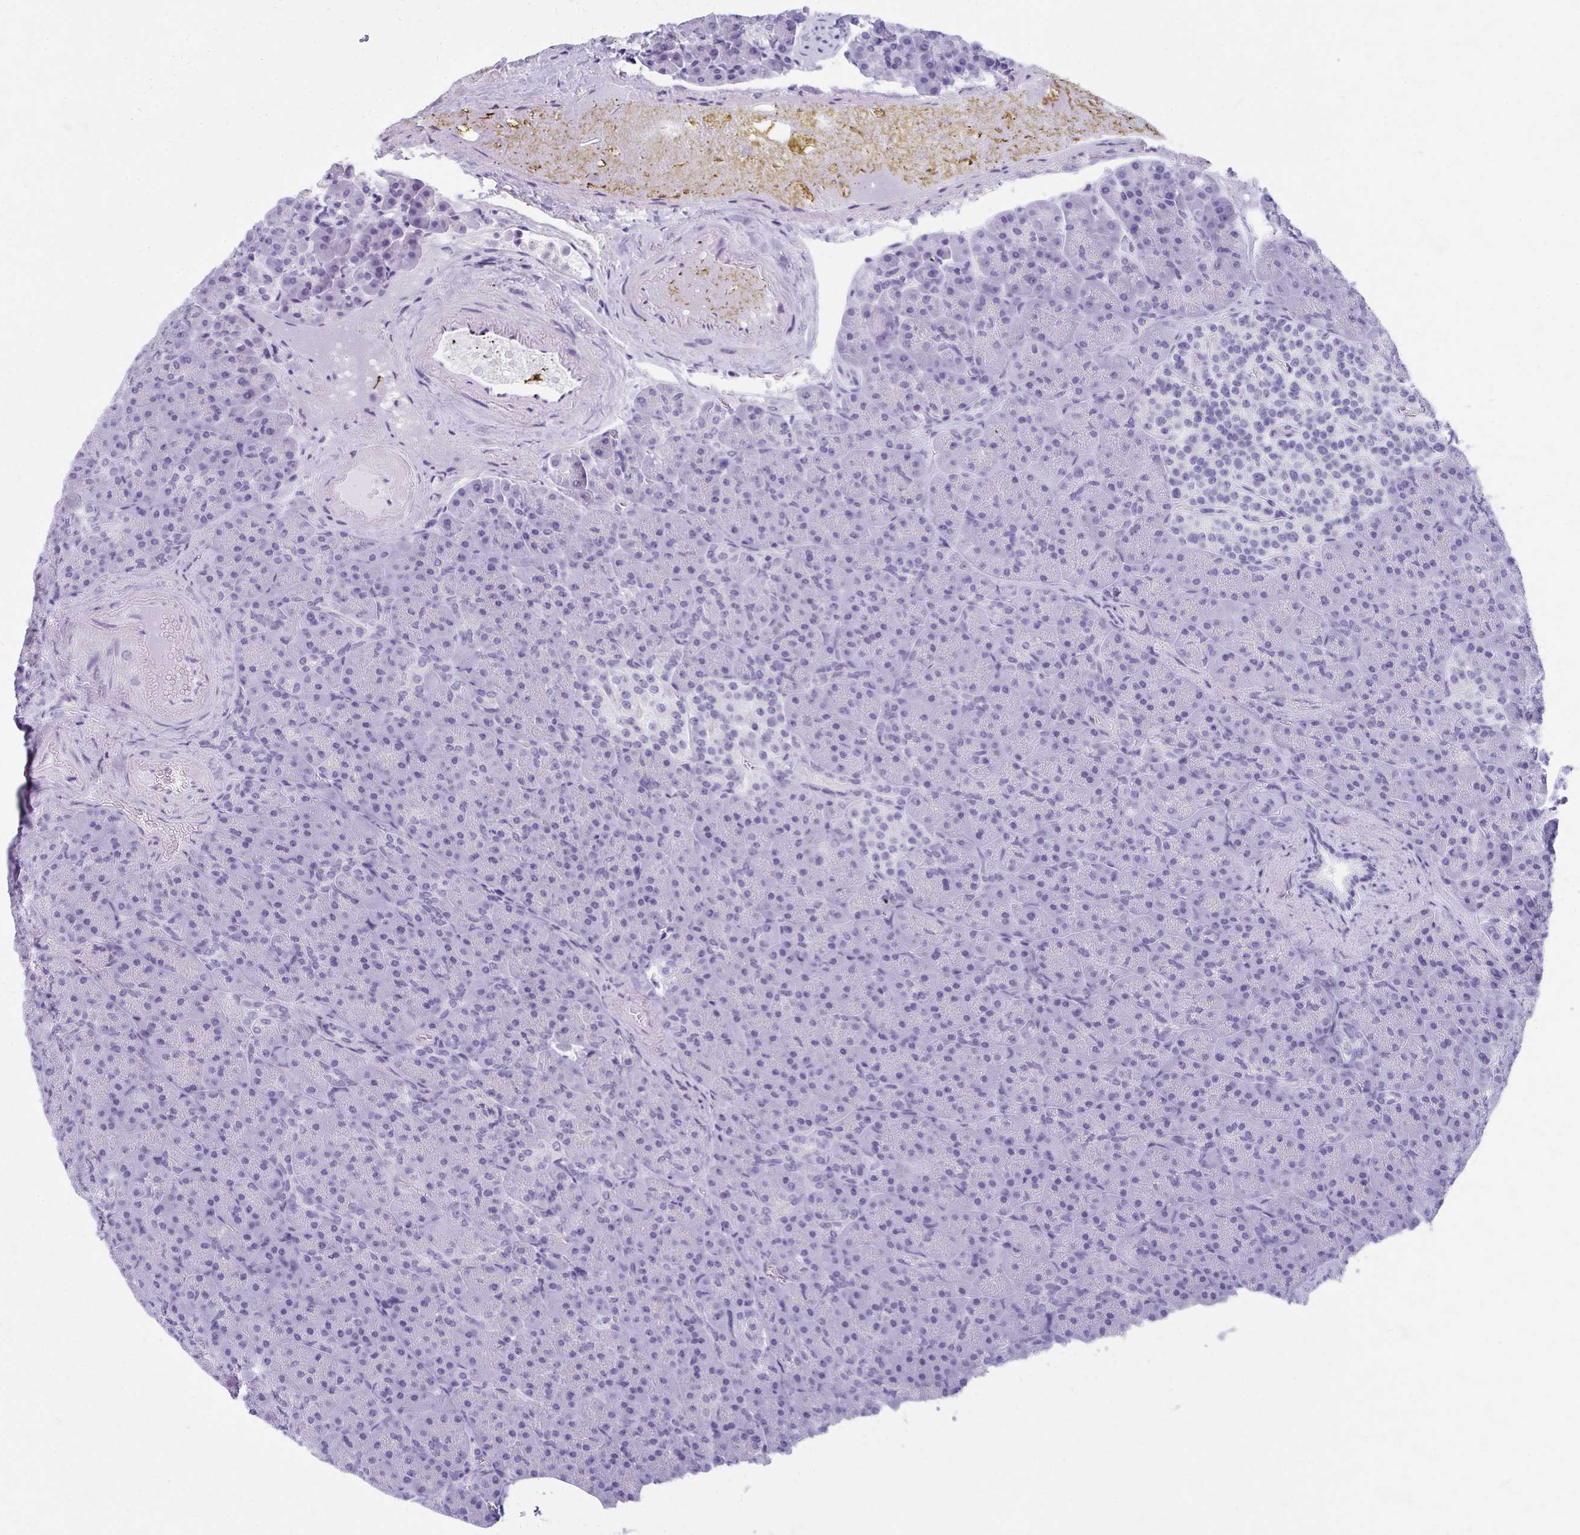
{"staining": {"intensity": "negative", "quantity": "none", "location": "none"}, "tissue": "pancreas", "cell_type": "Exocrine glandular cells", "image_type": "normal", "snomed": [{"axis": "morphology", "description": "Normal tissue, NOS"}, {"axis": "topography", "description": "Pancreas"}], "caption": "Immunohistochemistry (IHC) histopathology image of unremarkable pancreas: human pancreas stained with DAB shows no significant protein expression in exocrine glandular cells.", "gene": "MPLKIP", "patient": {"sex": "female", "age": 74}}